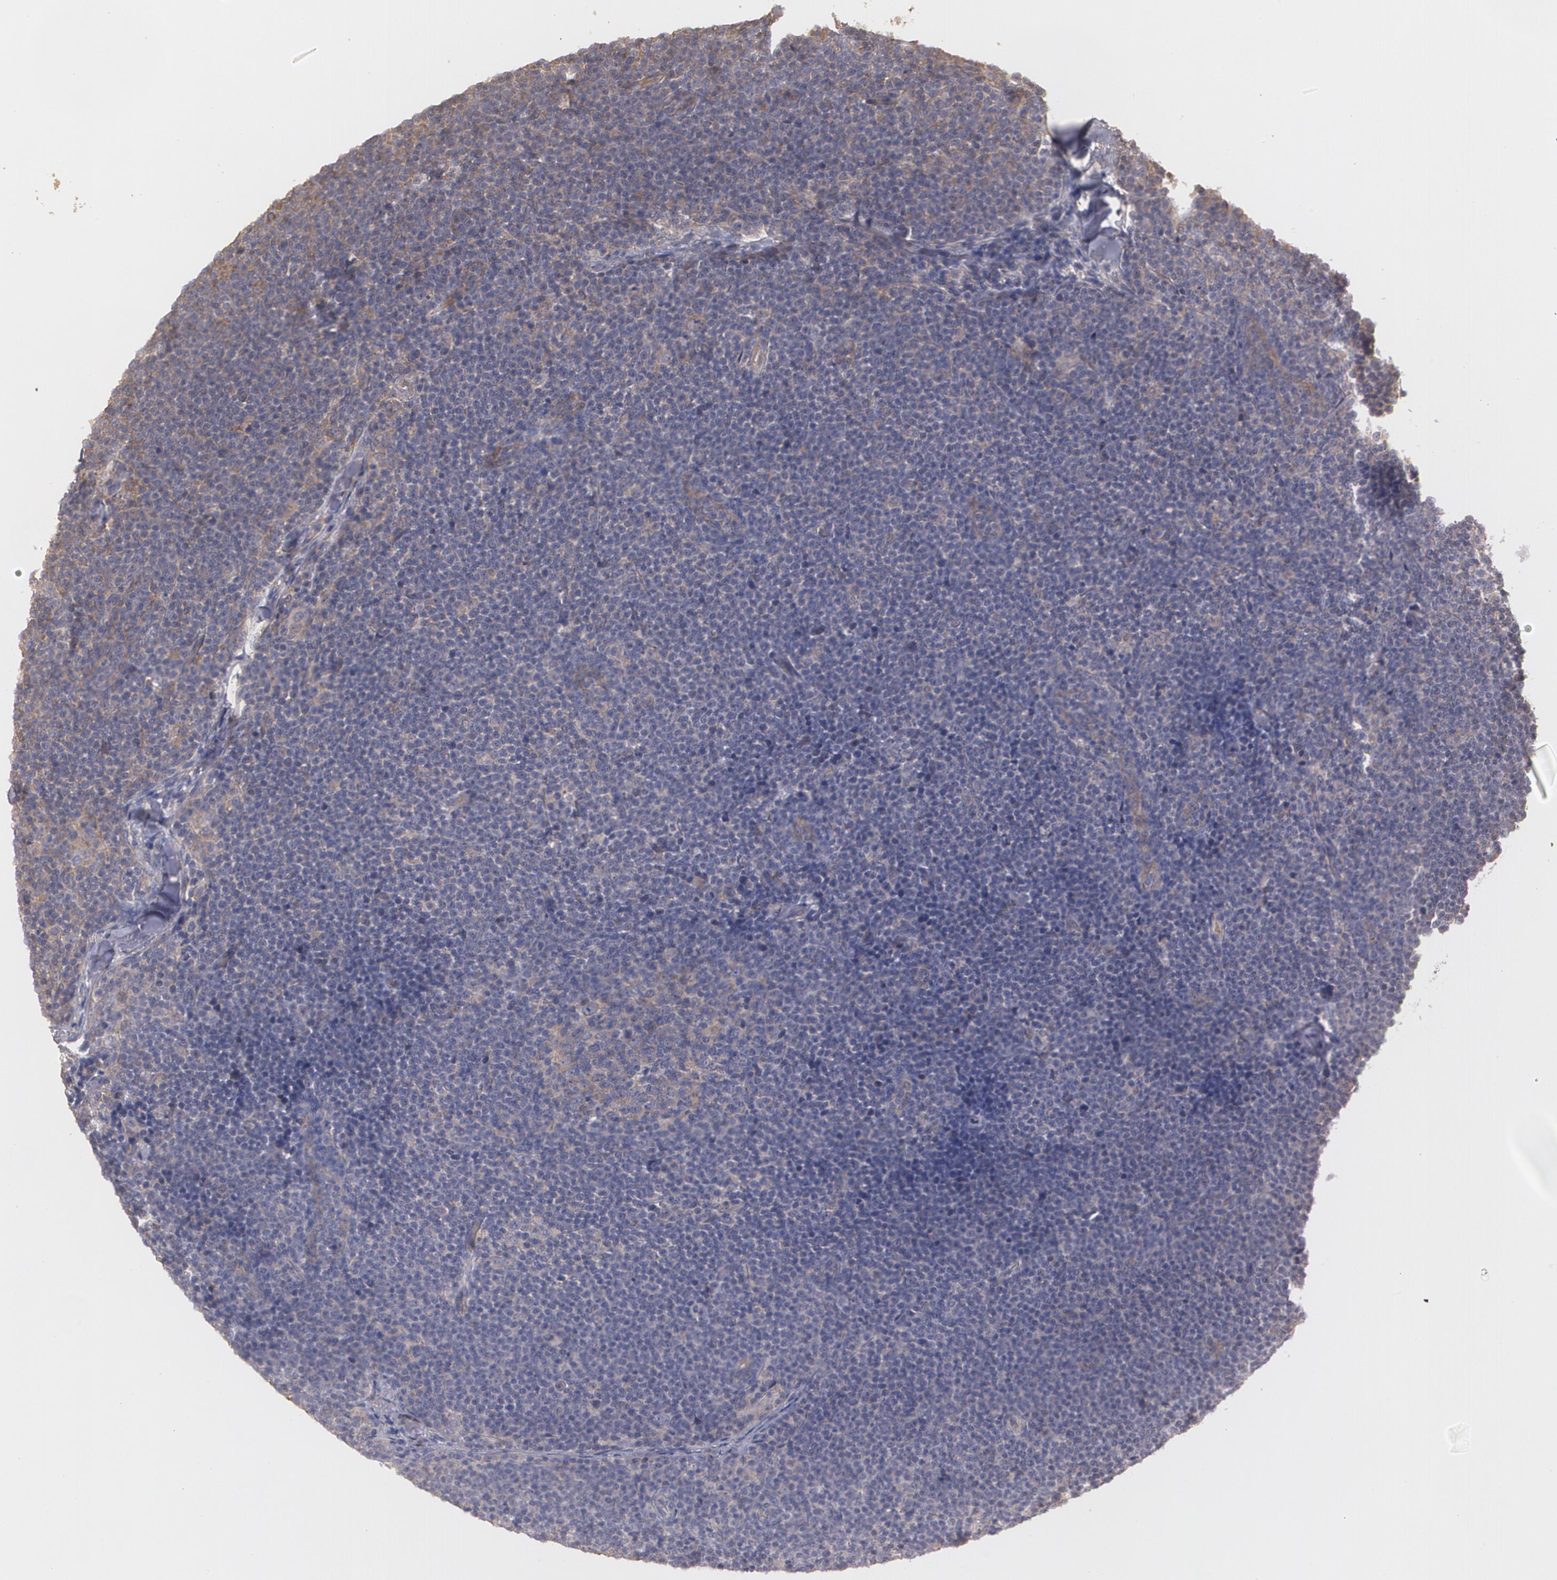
{"staining": {"intensity": "weak", "quantity": "25%-75%", "location": "cytoplasmic/membranous"}, "tissue": "lymphoma", "cell_type": "Tumor cells", "image_type": "cancer", "snomed": [{"axis": "morphology", "description": "Malignant lymphoma, non-Hodgkin's type, High grade"}, {"axis": "topography", "description": "Lymph node"}], "caption": "Immunohistochemical staining of high-grade malignant lymphoma, non-Hodgkin's type reveals weak cytoplasmic/membranous protein staining in about 25%-75% of tumor cells. The staining was performed using DAB, with brown indicating positive protein expression. Nuclei are stained blue with hematoxylin.", "gene": "PON1", "patient": {"sex": "female", "age": 58}}